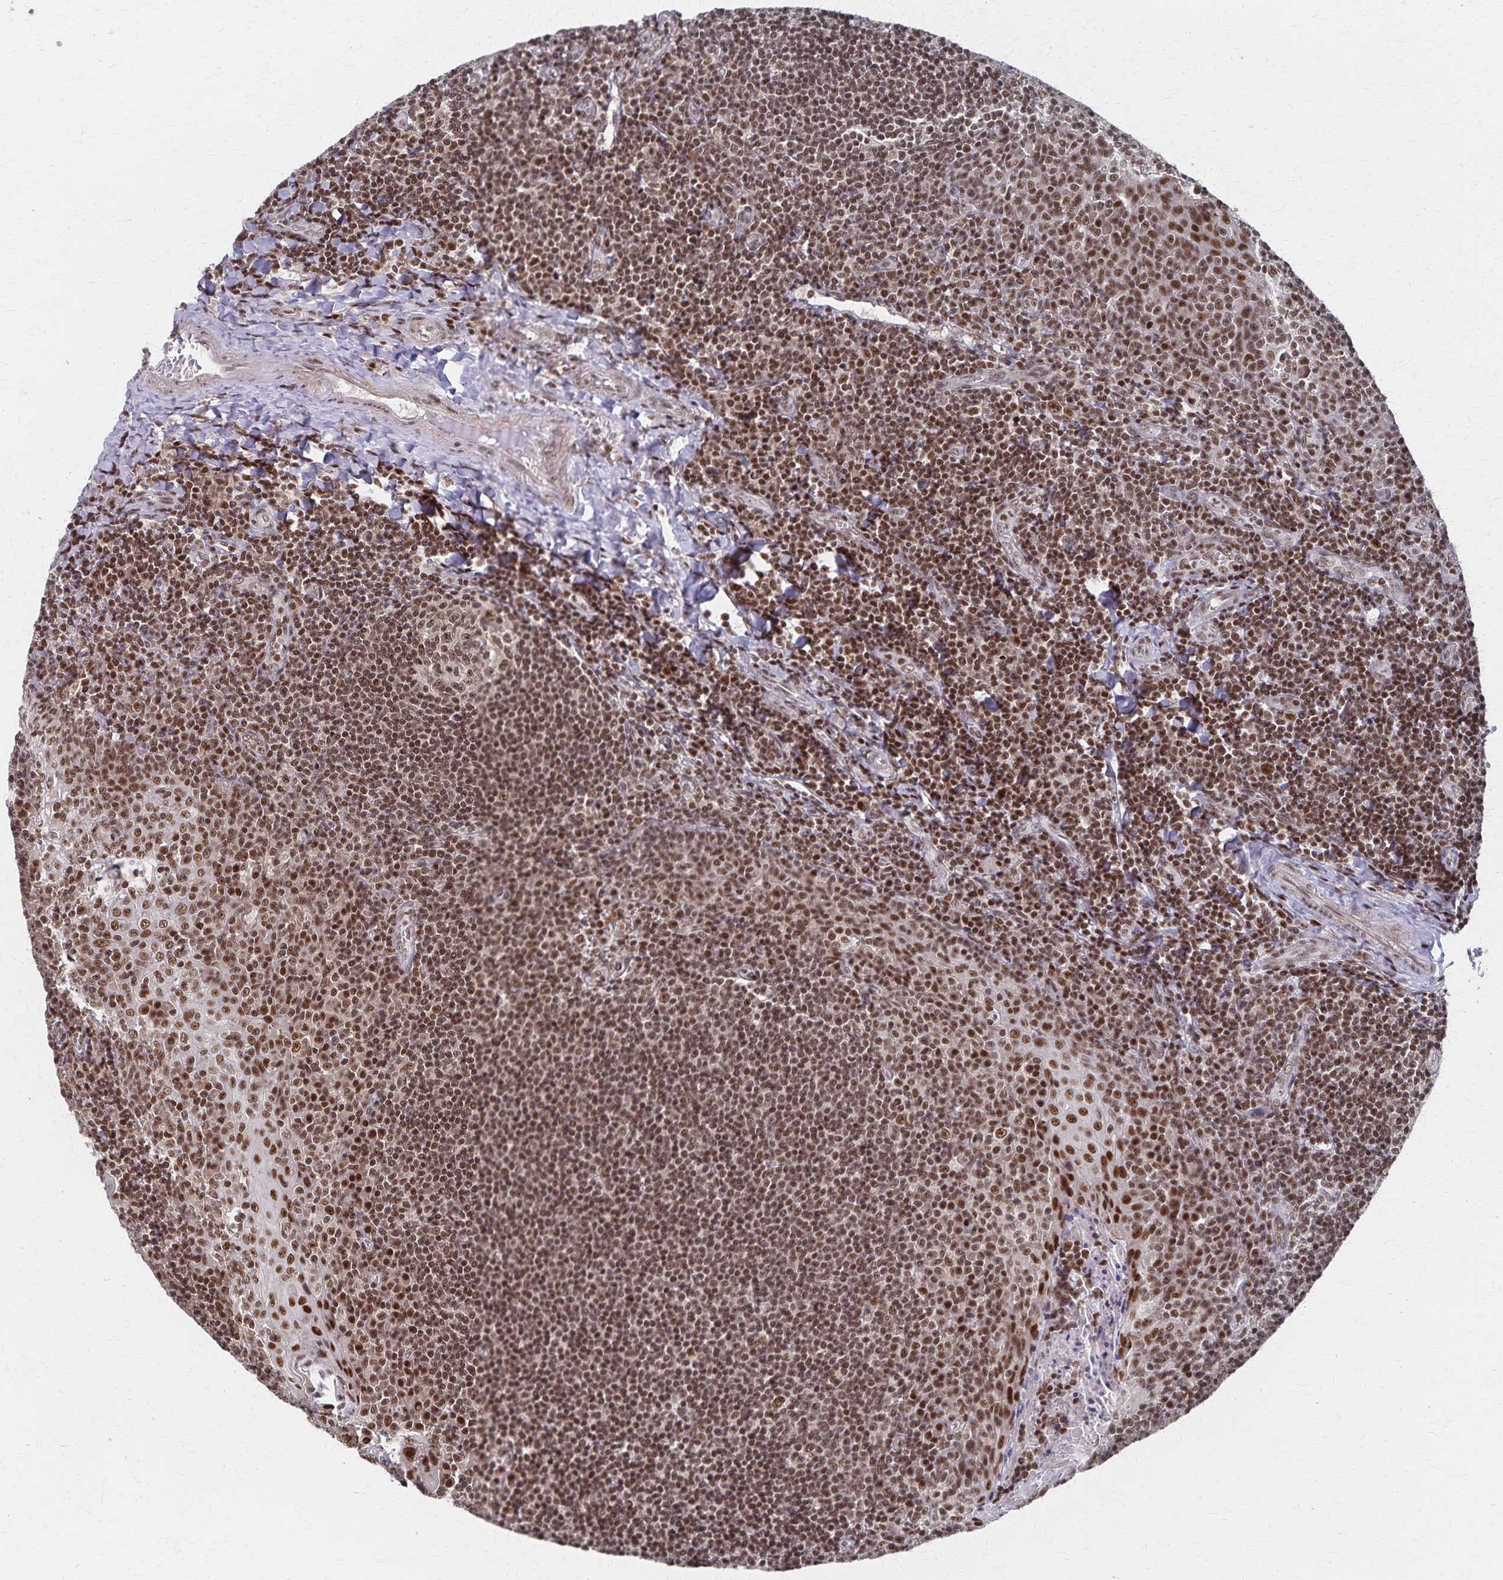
{"staining": {"intensity": "moderate", "quantity": ">75%", "location": "nuclear"}, "tissue": "tonsil", "cell_type": "Germinal center cells", "image_type": "normal", "snomed": [{"axis": "morphology", "description": "Normal tissue, NOS"}, {"axis": "morphology", "description": "Inflammation, NOS"}, {"axis": "topography", "description": "Tonsil"}], "caption": "A photomicrograph of tonsil stained for a protein shows moderate nuclear brown staining in germinal center cells. (Stains: DAB in brown, nuclei in blue, Microscopy: brightfield microscopy at high magnification).", "gene": "GTF2B", "patient": {"sex": "female", "age": 31}}